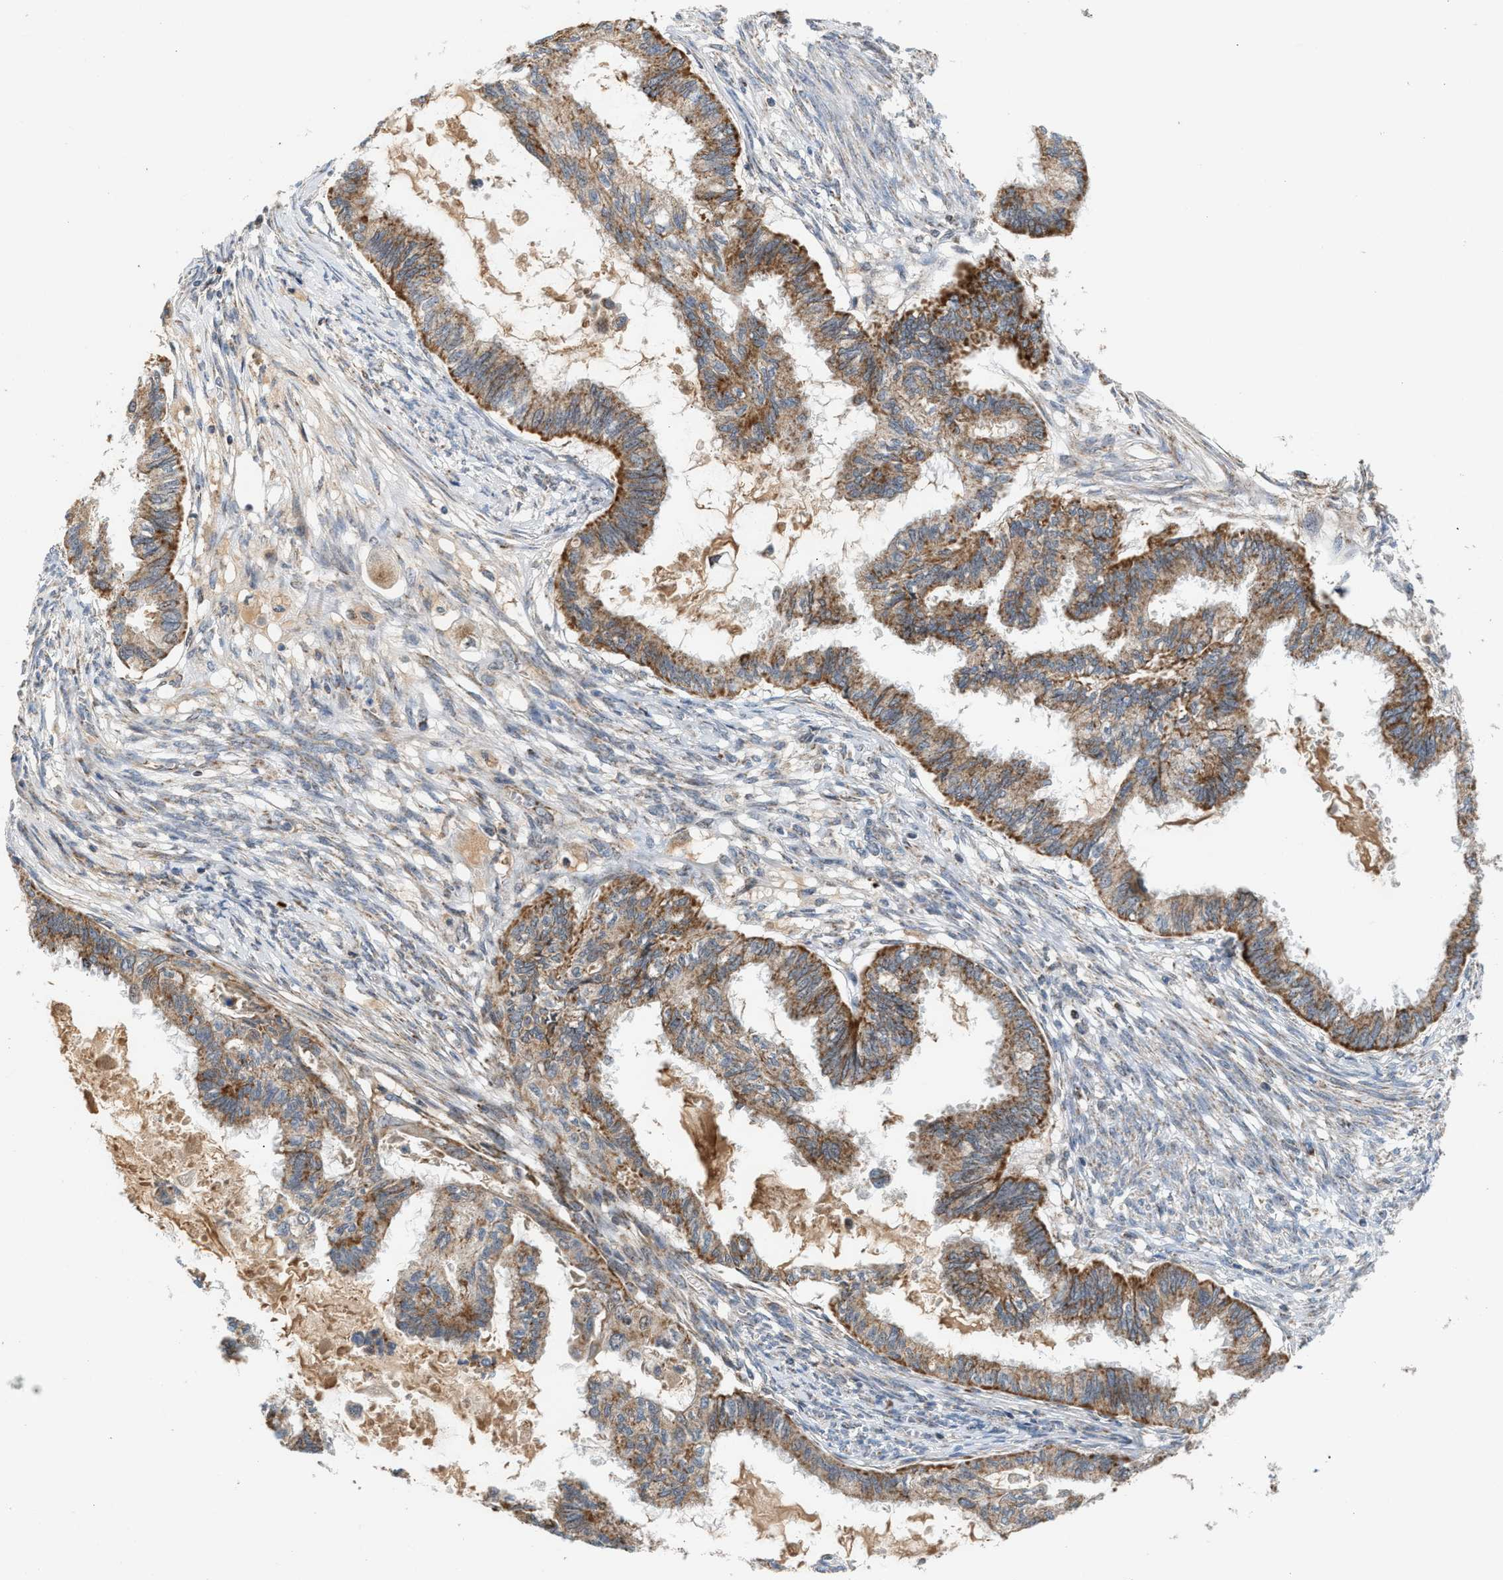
{"staining": {"intensity": "moderate", "quantity": ">75%", "location": "cytoplasmic/membranous"}, "tissue": "cervical cancer", "cell_type": "Tumor cells", "image_type": "cancer", "snomed": [{"axis": "morphology", "description": "Normal tissue, NOS"}, {"axis": "morphology", "description": "Adenocarcinoma, NOS"}, {"axis": "topography", "description": "Cervix"}, {"axis": "topography", "description": "Endometrium"}], "caption": "The immunohistochemical stain labels moderate cytoplasmic/membranous expression in tumor cells of cervical cancer tissue.", "gene": "PMPCA", "patient": {"sex": "female", "age": 86}}